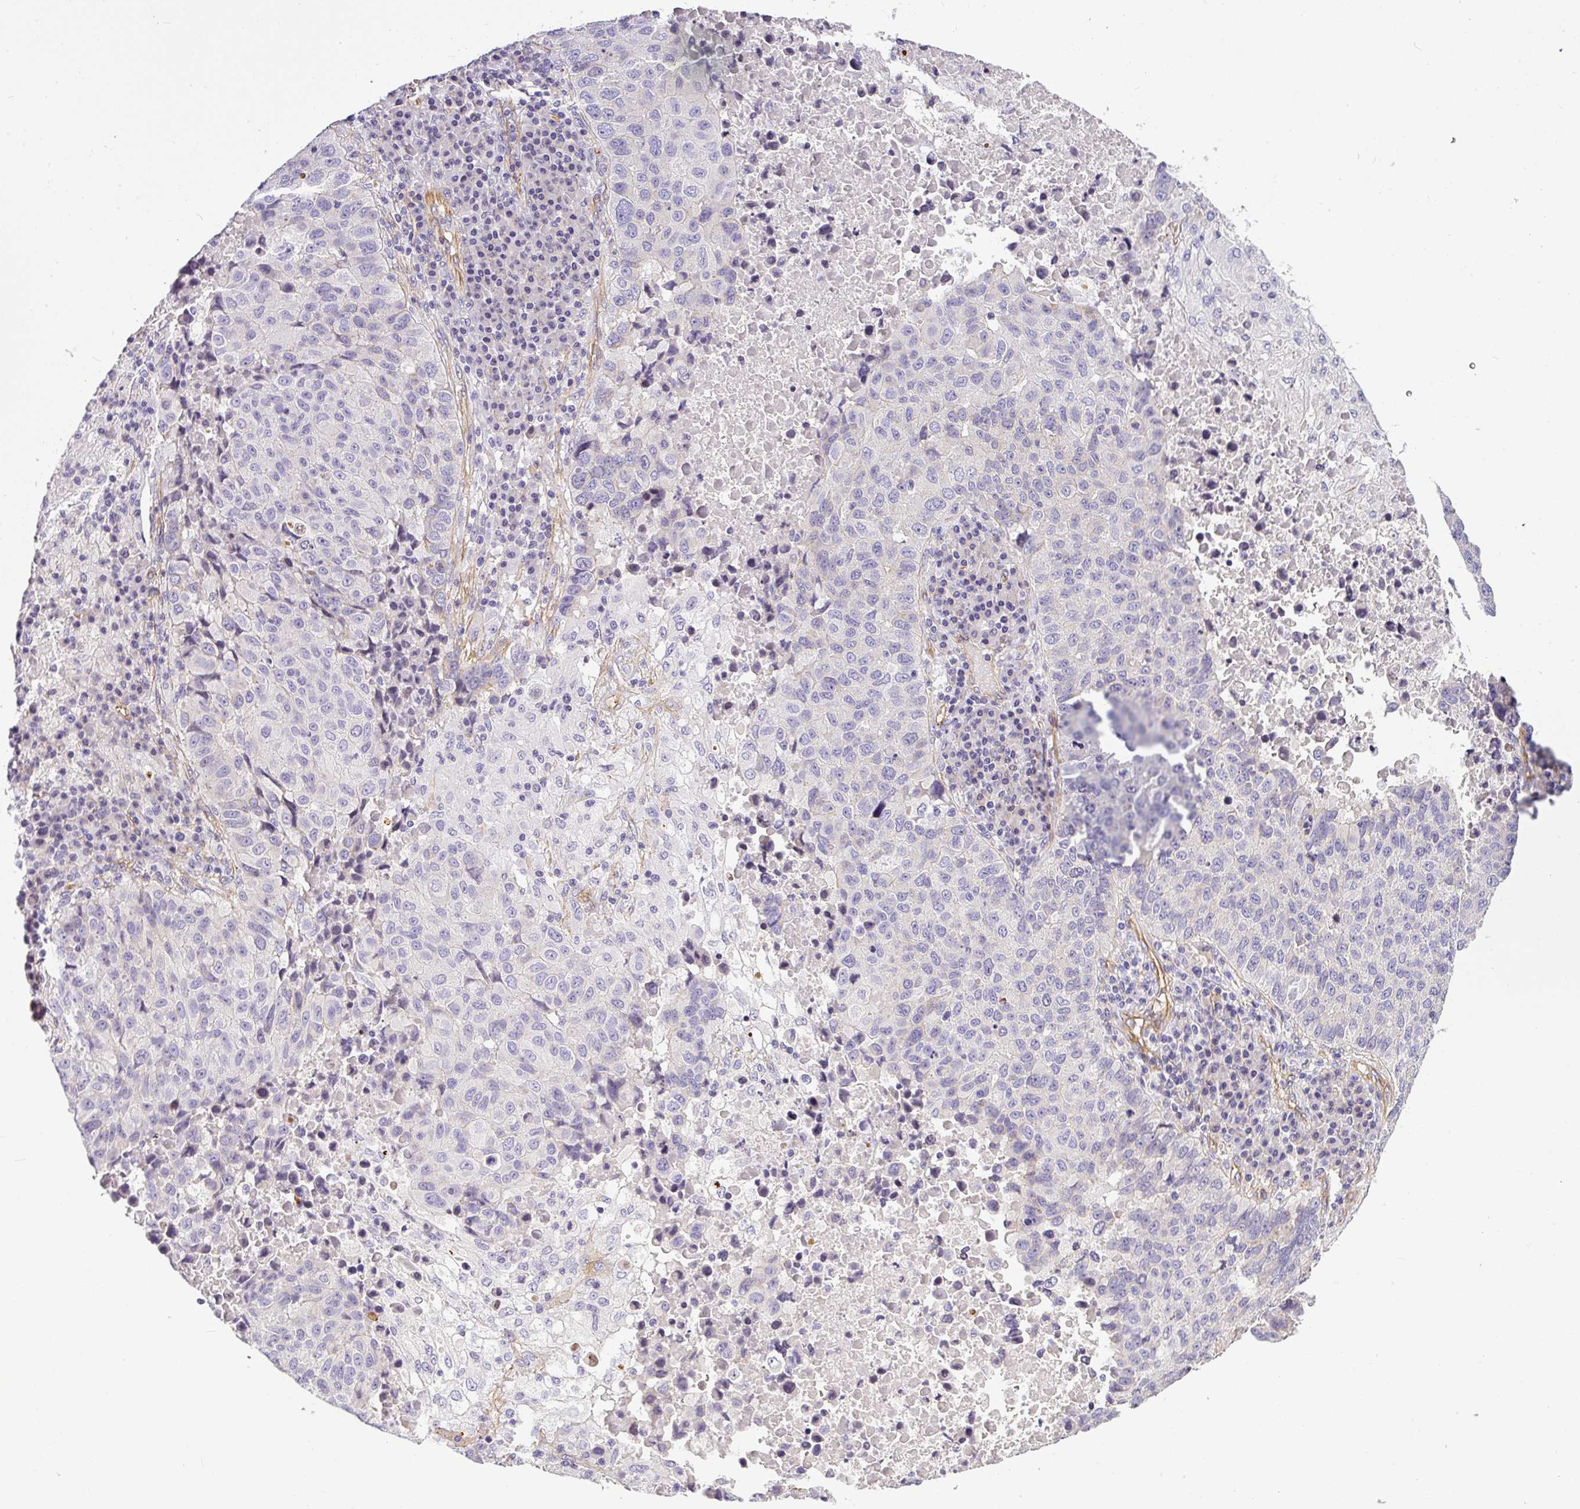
{"staining": {"intensity": "negative", "quantity": "none", "location": "none"}, "tissue": "lung cancer", "cell_type": "Tumor cells", "image_type": "cancer", "snomed": [{"axis": "morphology", "description": "Squamous cell carcinoma, NOS"}, {"axis": "topography", "description": "Lung"}], "caption": "An image of human lung cancer (squamous cell carcinoma) is negative for staining in tumor cells. (DAB immunohistochemistry, high magnification).", "gene": "OR11H4", "patient": {"sex": "male", "age": 73}}